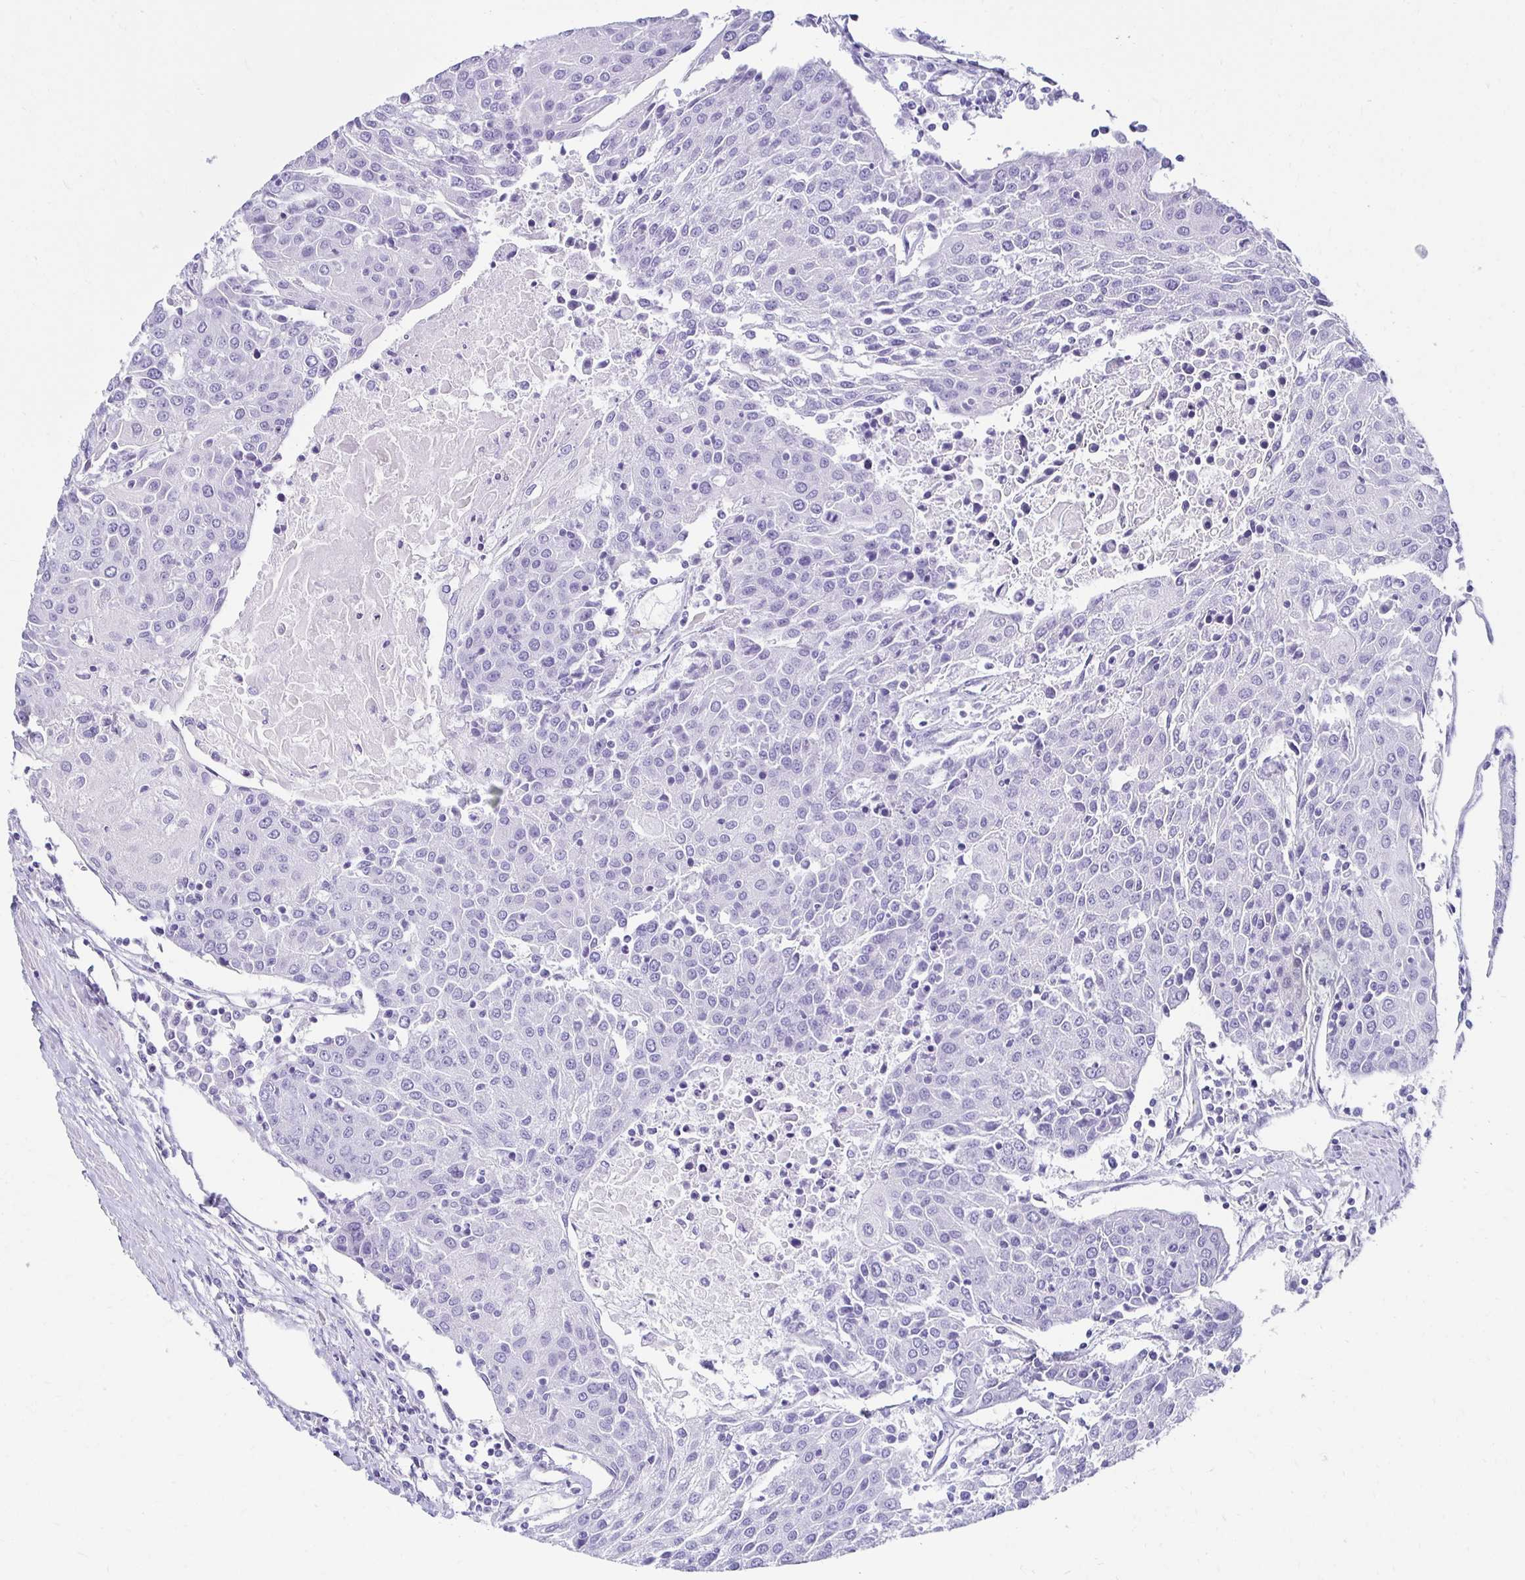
{"staining": {"intensity": "negative", "quantity": "none", "location": "none"}, "tissue": "urothelial cancer", "cell_type": "Tumor cells", "image_type": "cancer", "snomed": [{"axis": "morphology", "description": "Urothelial carcinoma, High grade"}, {"axis": "topography", "description": "Urinary bladder"}], "caption": "Tumor cells show no significant positivity in urothelial cancer. (DAB immunohistochemistry (IHC) with hematoxylin counter stain).", "gene": "TMEM54", "patient": {"sex": "female", "age": 85}}